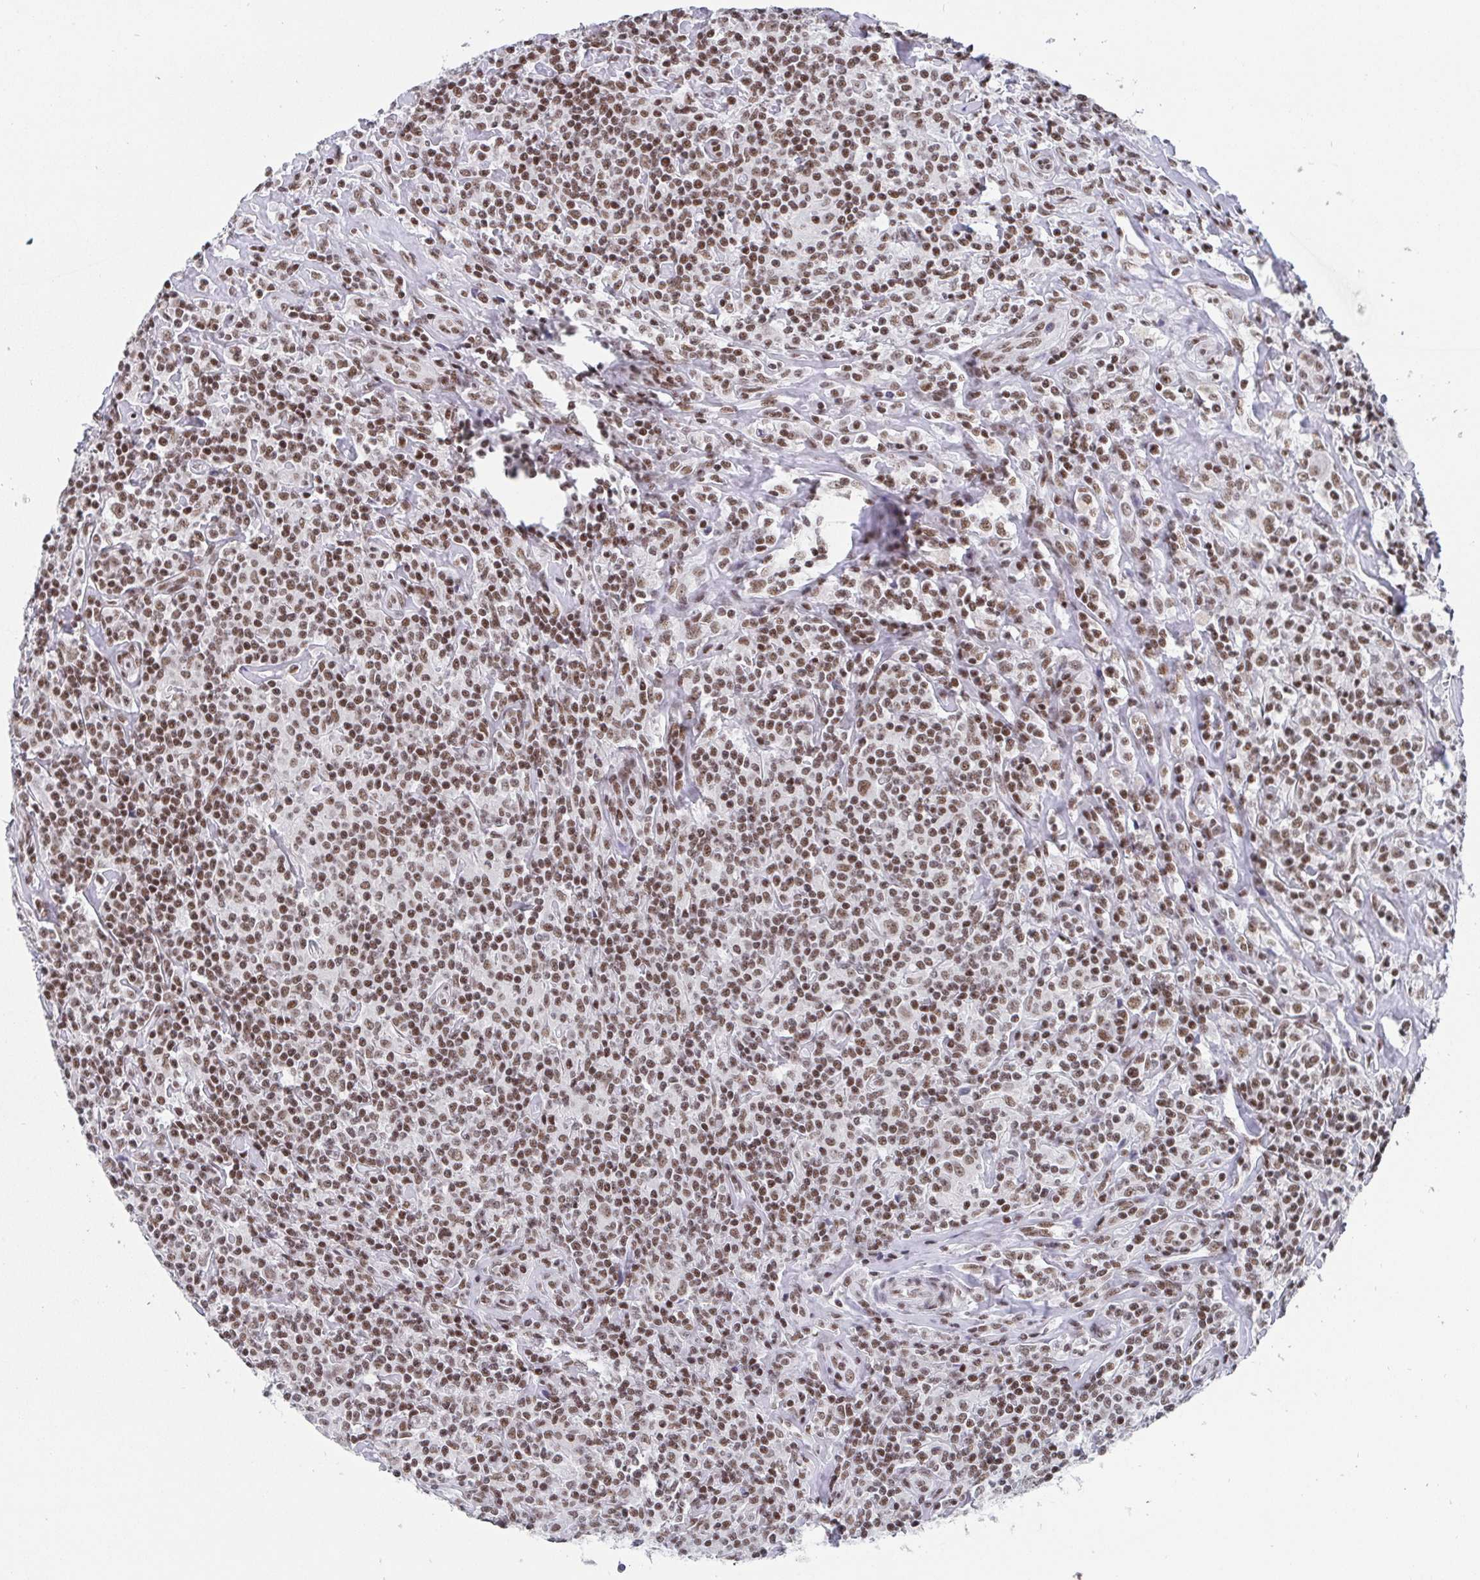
{"staining": {"intensity": "weak", "quantity": ">75%", "location": "nuclear"}, "tissue": "lymphoma", "cell_type": "Tumor cells", "image_type": "cancer", "snomed": [{"axis": "morphology", "description": "Hodgkin's disease, NOS"}, {"axis": "morphology", "description": "Hodgkin's lymphoma, nodular sclerosis"}, {"axis": "topography", "description": "Lymph node"}], "caption": "The micrograph reveals a brown stain indicating the presence of a protein in the nuclear of tumor cells in lymphoma.", "gene": "CTCF", "patient": {"sex": "female", "age": 10}}